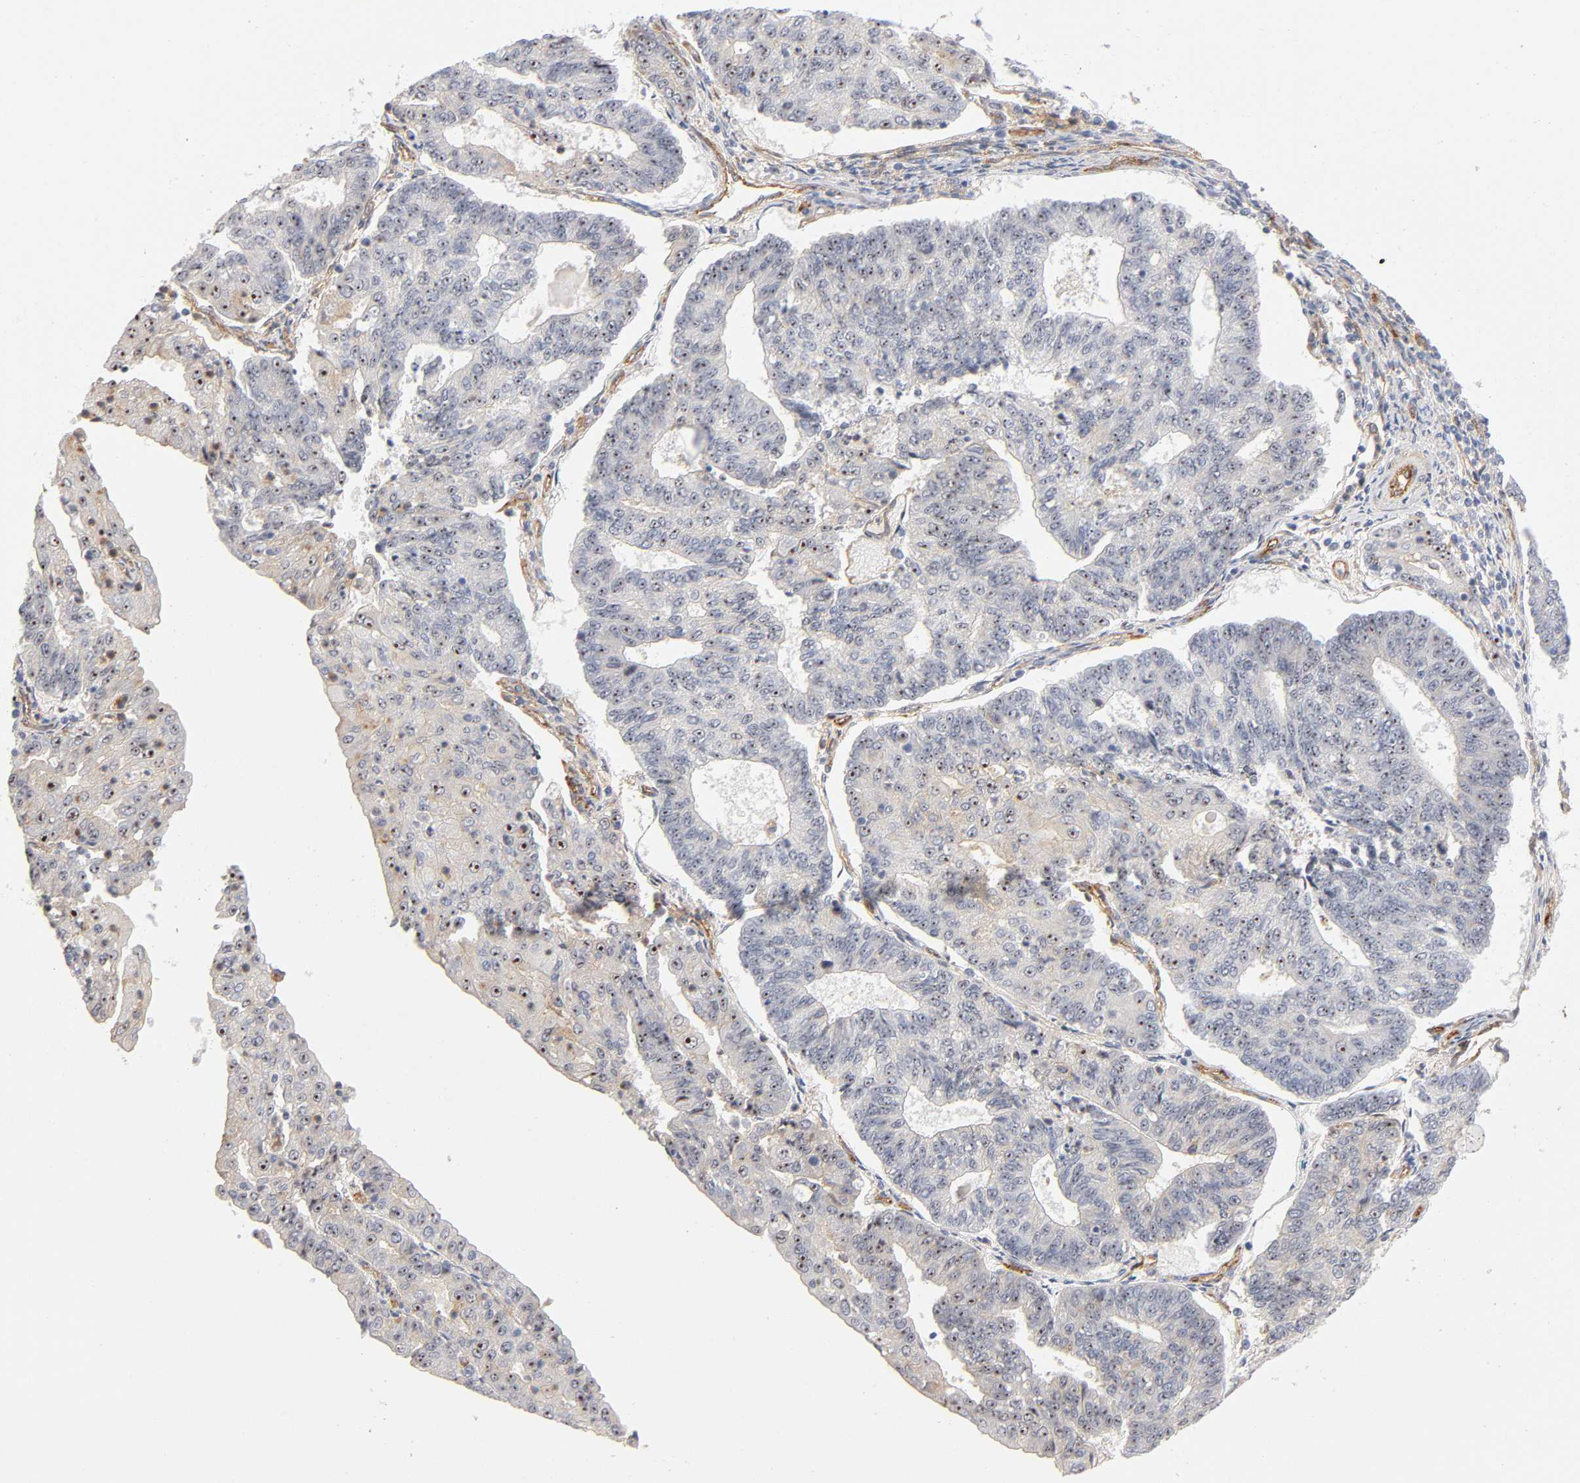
{"staining": {"intensity": "strong", "quantity": ">75%", "location": "cytoplasmic/membranous"}, "tissue": "endometrial cancer", "cell_type": "Tumor cells", "image_type": "cancer", "snomed": [{"axis": "morphology", "description": "Adenocarcinoma, NOS"}, {"axis": "topography", "description": "Endometrium"}], "caption": "Strong cytoplasmic/membranous expression is seen in about >75% of tumor cells in endometrial cancer.", "gene": "PLD1", "patient": {"sex": "female", "age": 56}}